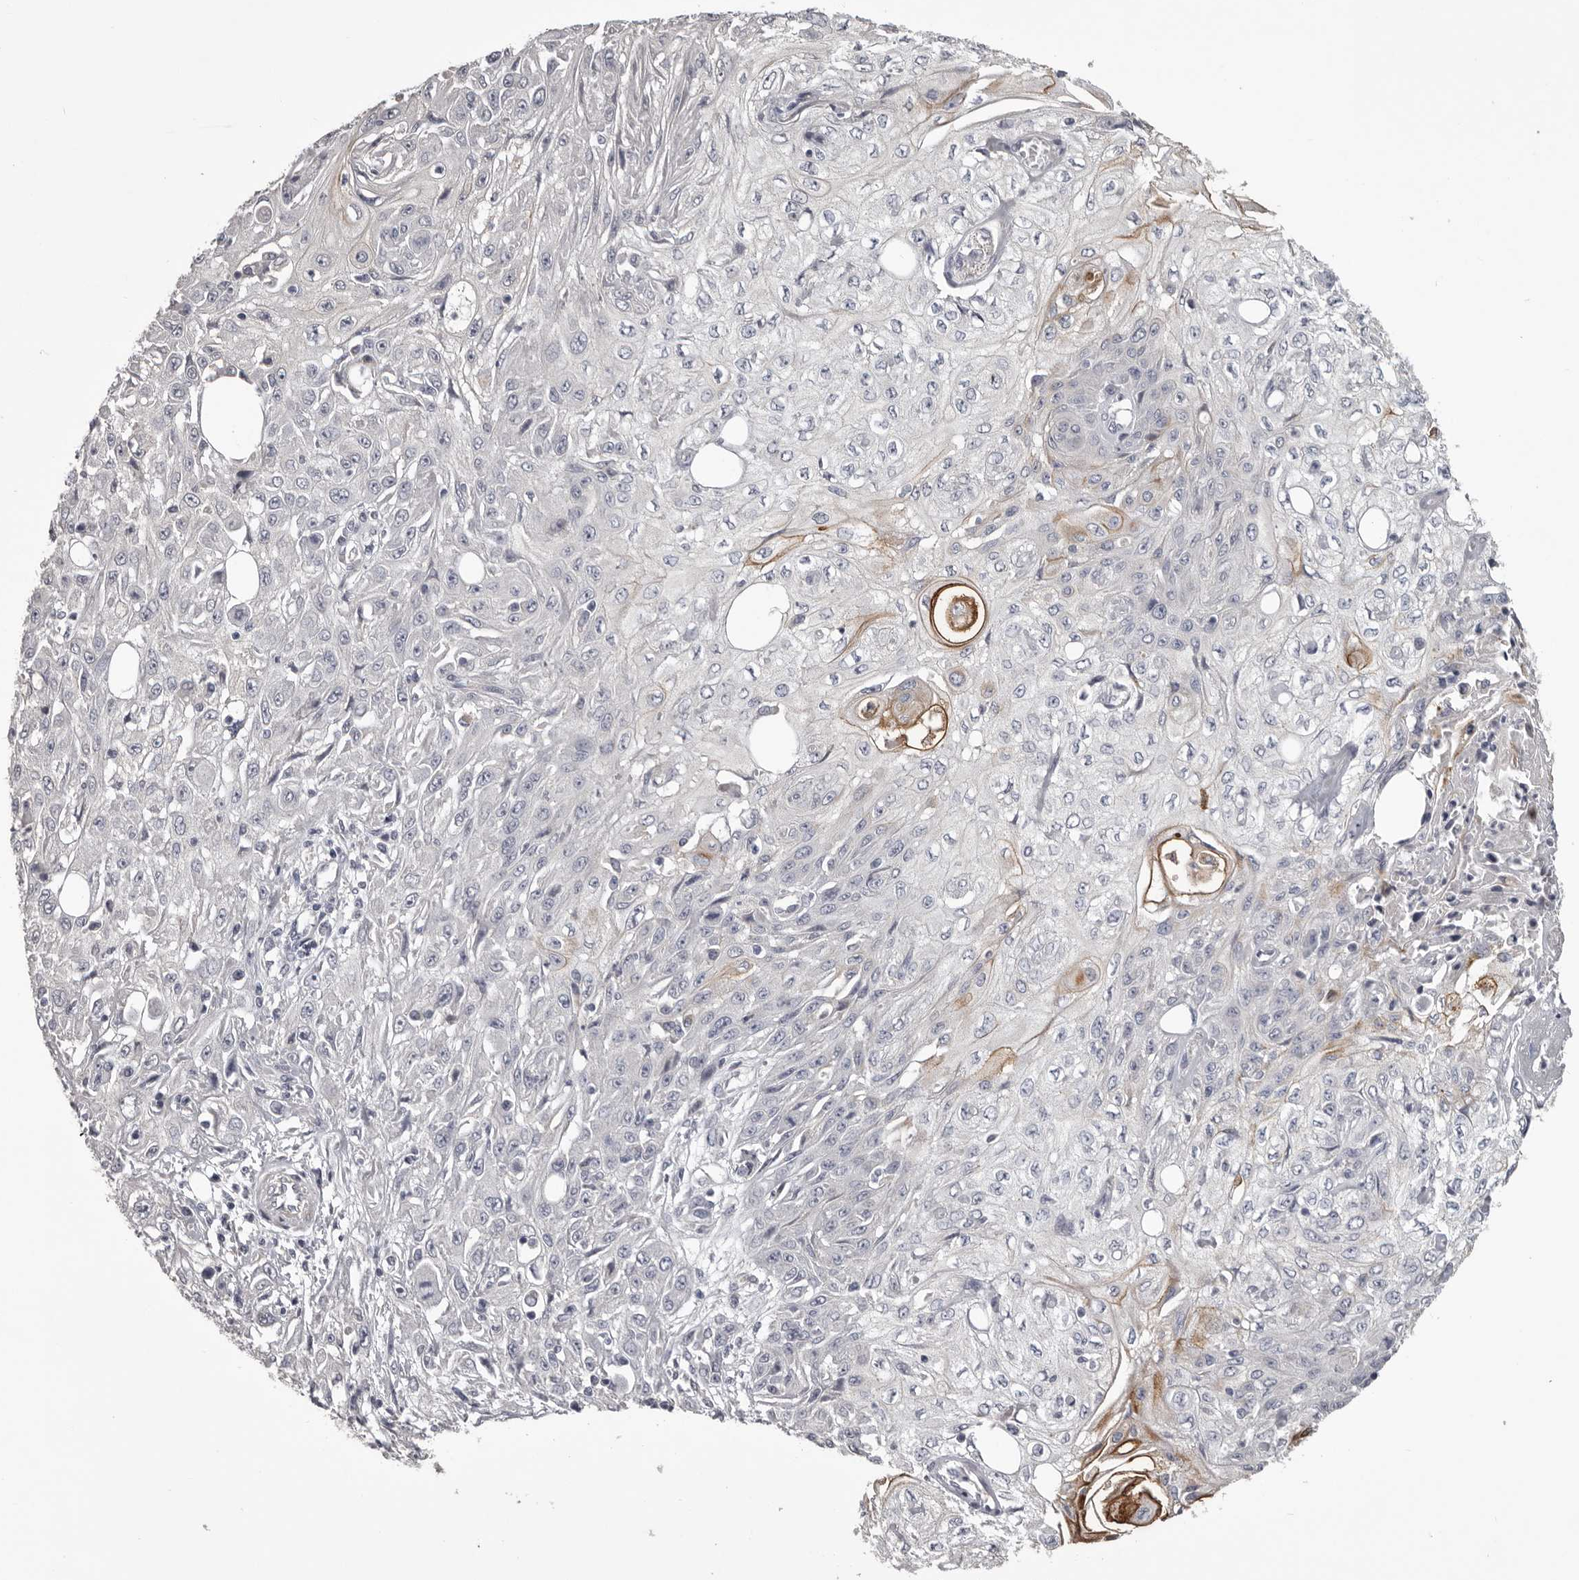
{"staining": {"intensity": "moderate", "quantity": "<25%", "location": "cytoplasmic/membranous"}, "tissue": "skin cancer", "cell_type": "Tumor cells", "image_type": "cancer", "snomed": [{"axis": "morphology", "description": "Squamous cell carcinoma, NOS"}, {"axis": "morphology", "description": "Squamous cell carcinoma, metastatic, NOS"}, {"axis": "topography", "description": "Skin"}, {"axis": "topography", "description": "Lymph node"}], "caption": "Tumor cells show moderate cytoplasmic/membranous expression in approximately <25% of cells in skin squamous cell carcinoma.", "gene": "LPAR6", "patient": {"sex": "male", "age": 75}}